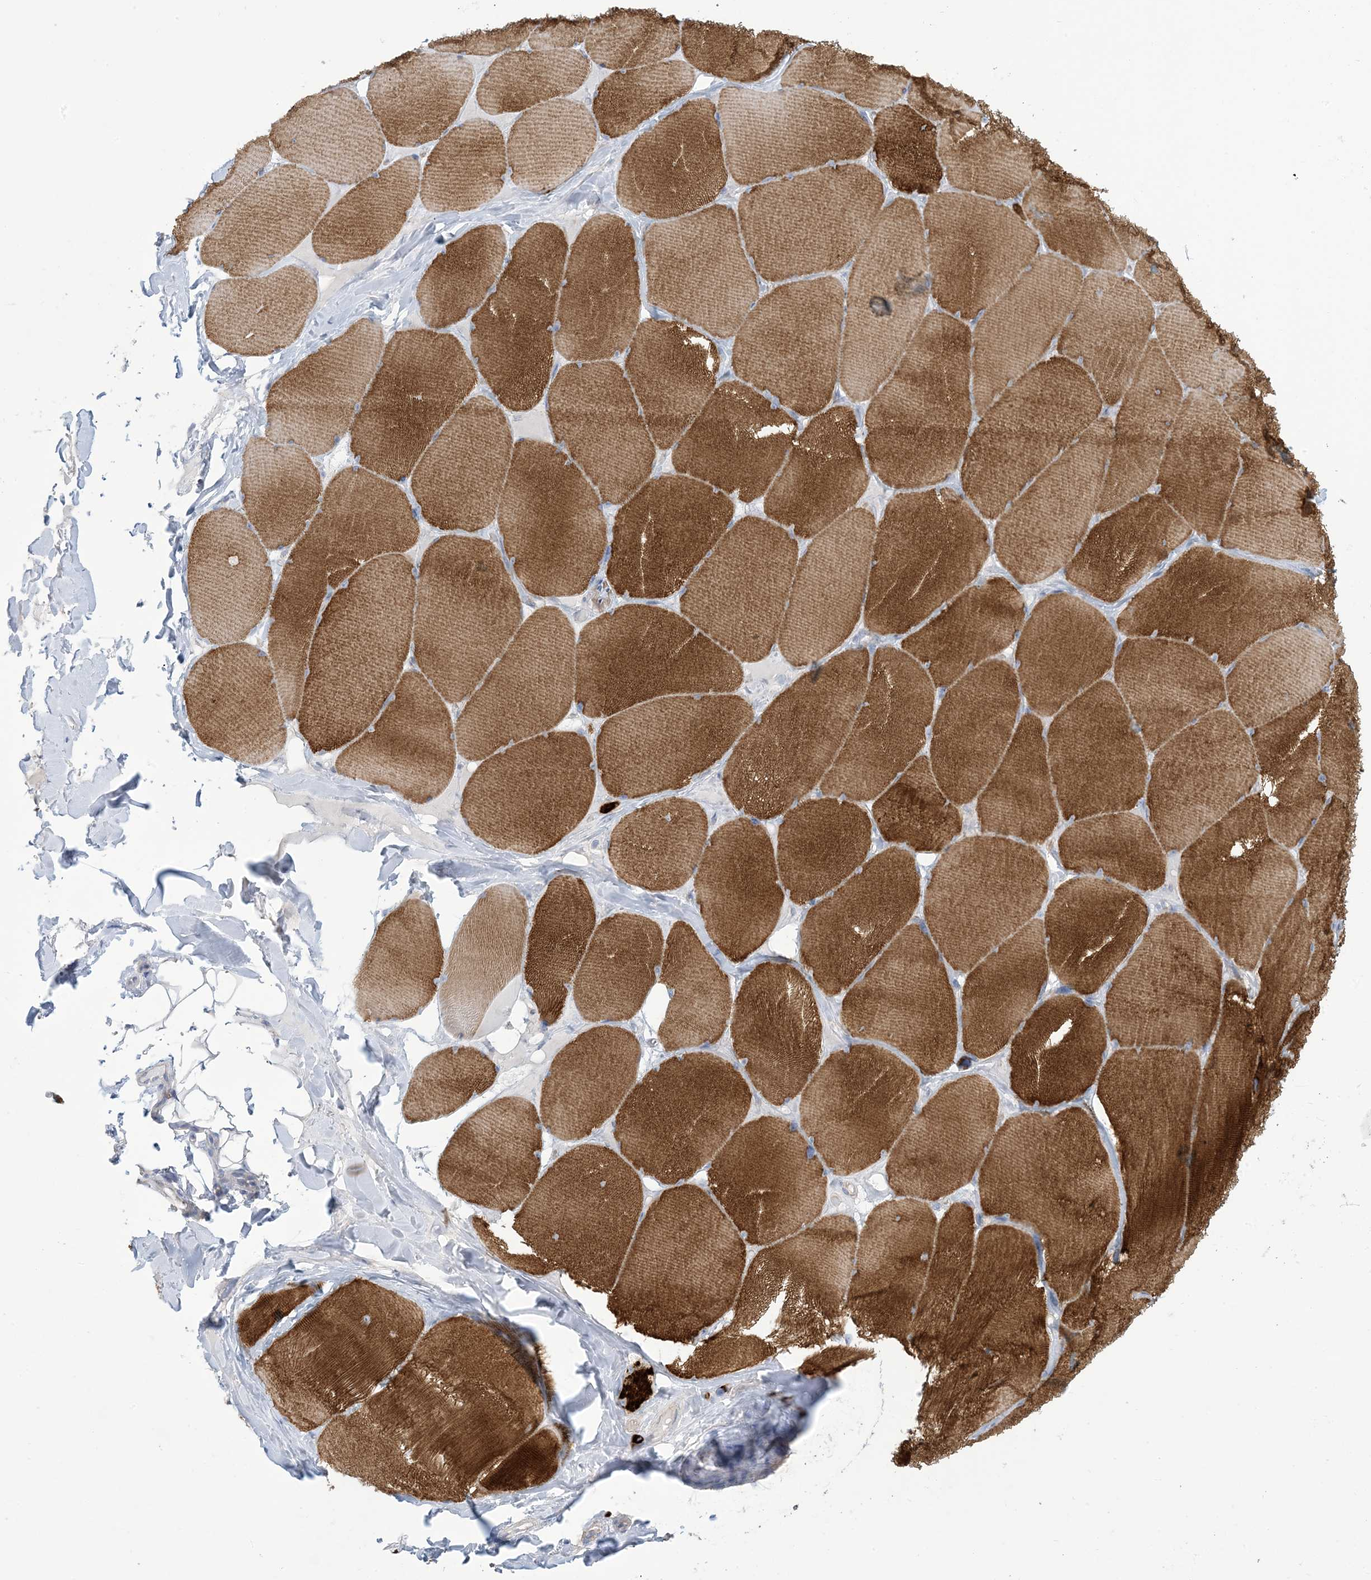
{"staining": {"intensity": "strong", "quantity": ">75%", "location": "cytoplasmic/membranous"}, "tissue": "skeletal muscle", "cell_type": "Myocytes", "image_type": "normal", "snomed": [{"axis": "morphology", "description": "Normal tissue, NOS"}, {"axis": "topography", "description": "Skin"}, {"axis": "topography", "description": "Skeletal muscle"}], "caption": "Skeletal muscle stained with immunohistochemistry (IHC) displays strong cytoplasmic/membranous expression in about >75% of myocytes.", "gene": "MTHFD2L", "patient": {"sex": "male", "age": 83}}